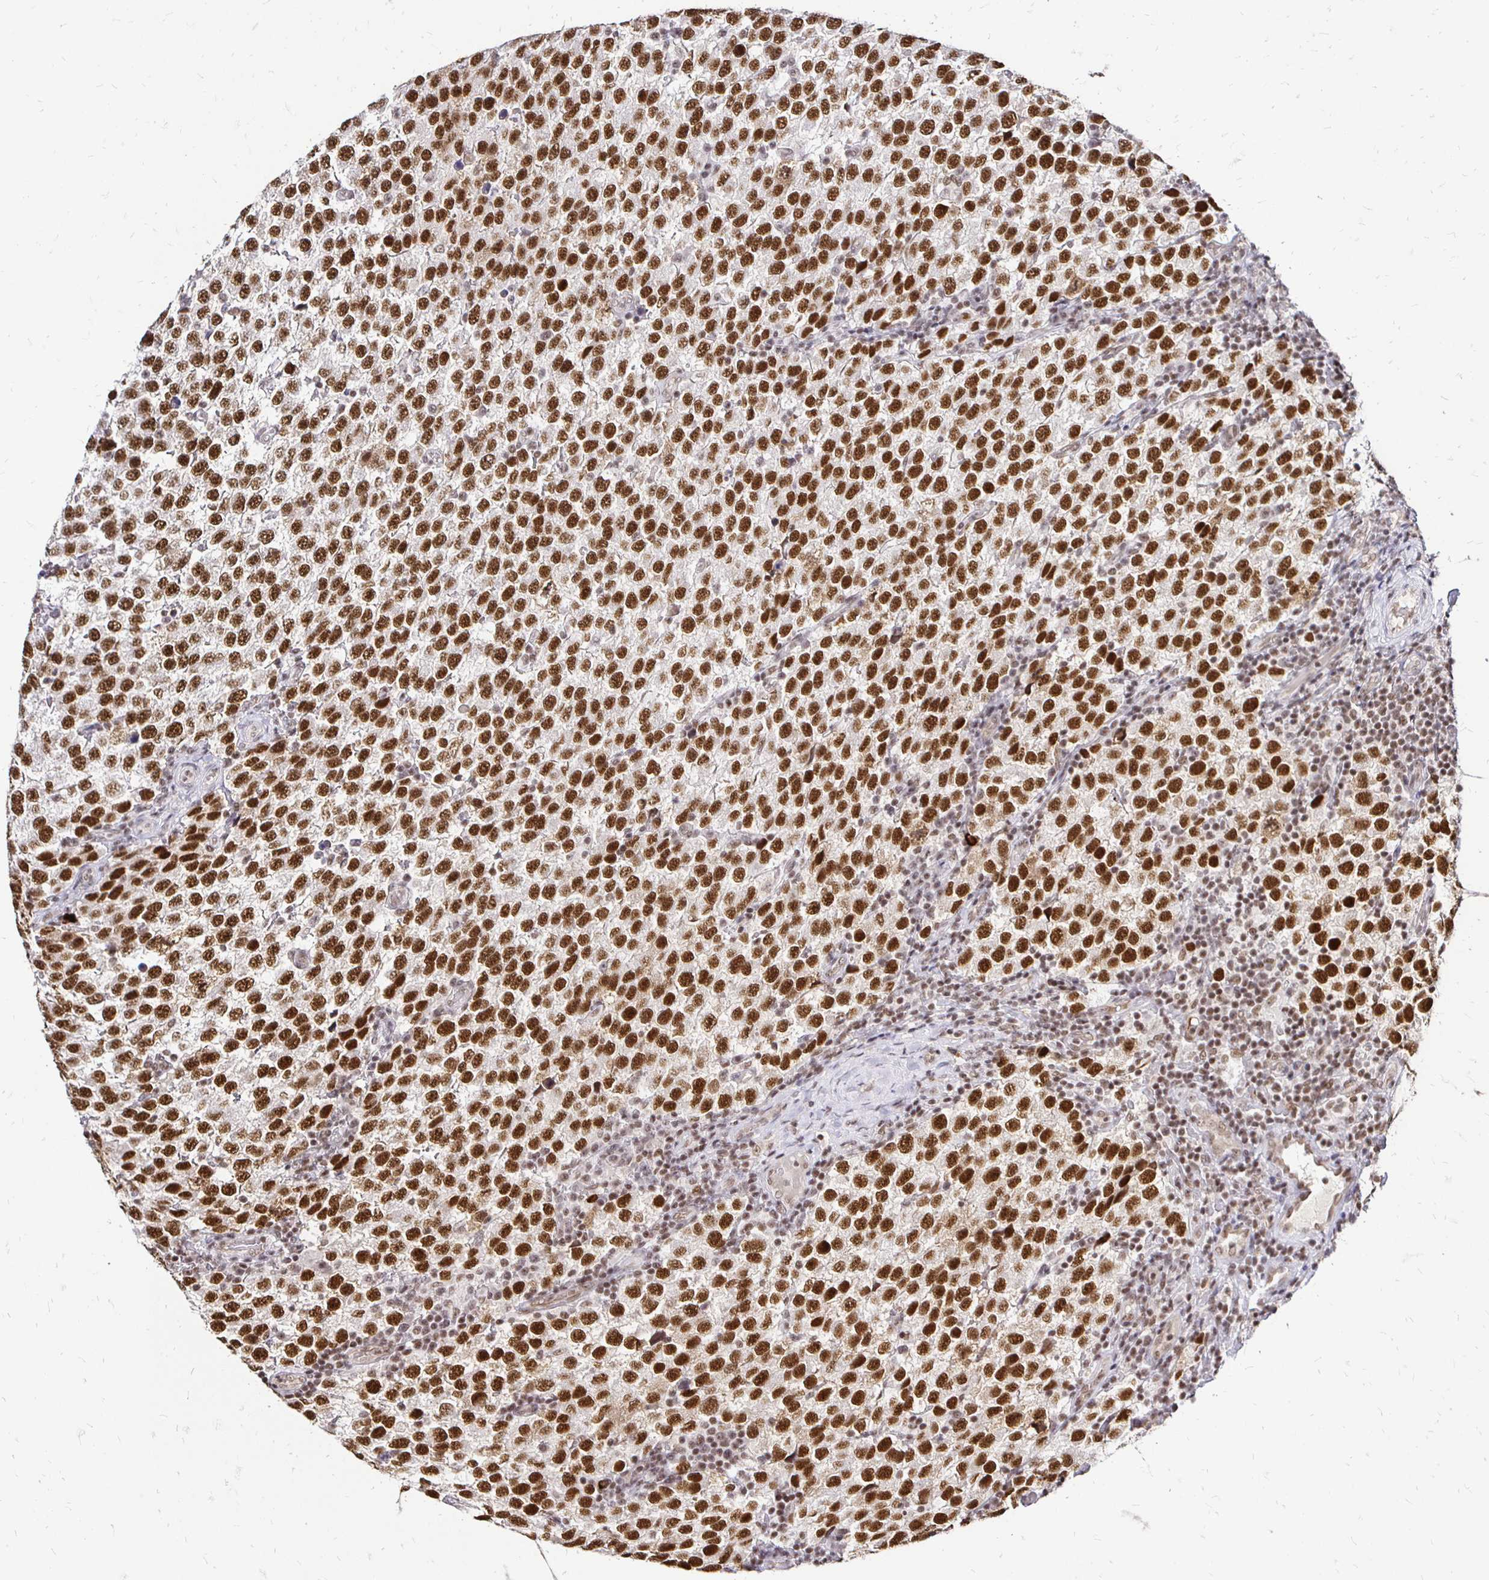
{"staining": {"intensity": "strong", "quantity": ">75%", "location": "nuclear"}, "tissue": "testis cancer", "cell_type": "Tumor cells", "image_type": "cancer", "snomed": [{"axis": "morphology", "description": "Seminoma, NOS"}, {"axis": "topography", "description": "Testis"}], "caption": "Human testis seminoma stained with a protein marker exhibits strong staining in tumor cells.", "gene": "SIN3A", "patient": {"sex": "male", "age": 34}}